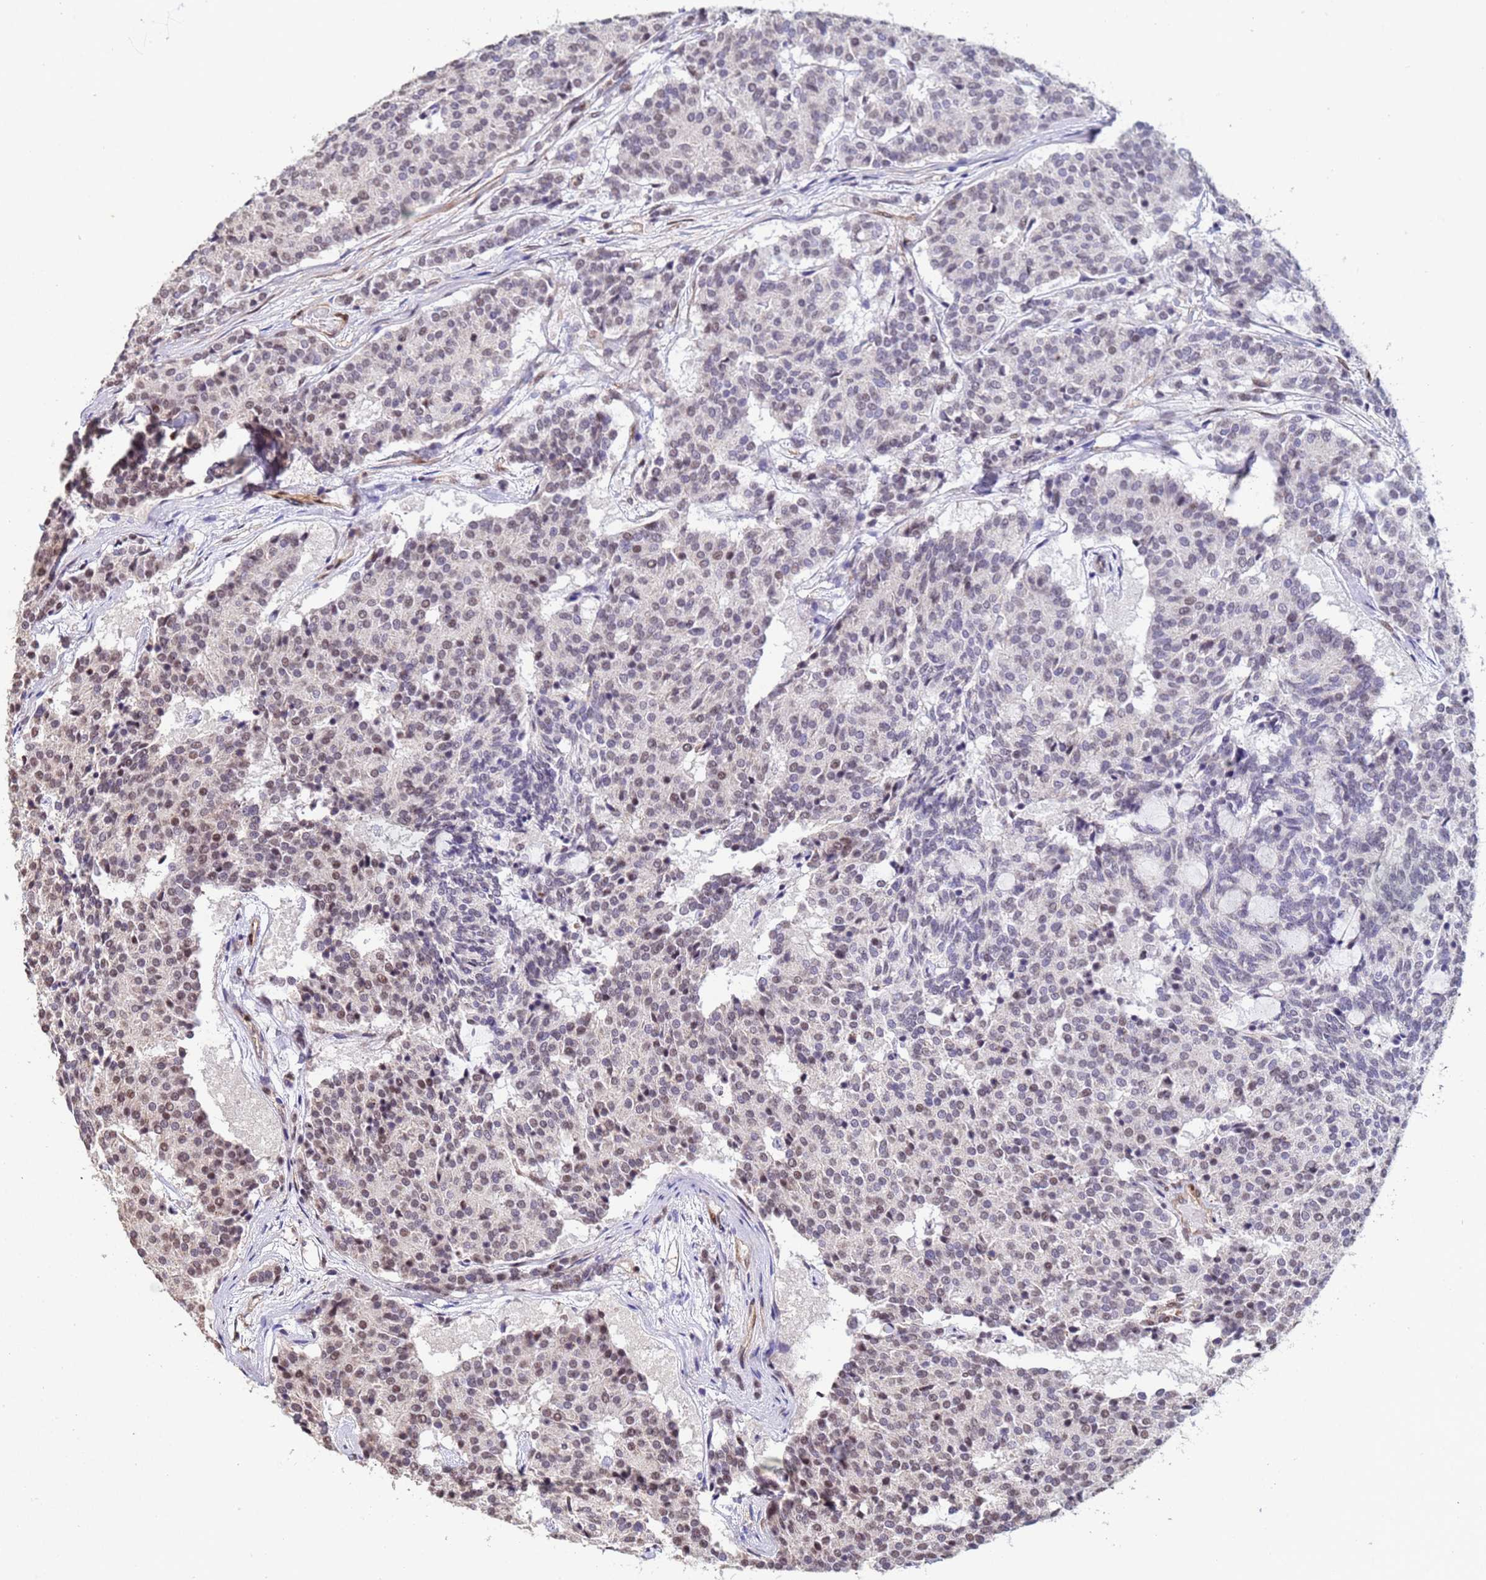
{"staining": {"intensity": "weak", "quantity": "25%-75%", "location": "nuclear"}, "tissue": "carcinoid", "cell_type": "Tumor cells", "image_type": "cancer", "snomed": [{"axis": "morphology", "description": "Carcinoid, malignant, NOS"}, {"axis": "topography", "description": "Pancreas"}], "caption": "The image exhibits staining of malignant carcinoid, revealing weak nuclear protein staining (brown color) within tumor cells.", "gene": "TRIP6", "patient": {"sex": "female", "age": 54}}